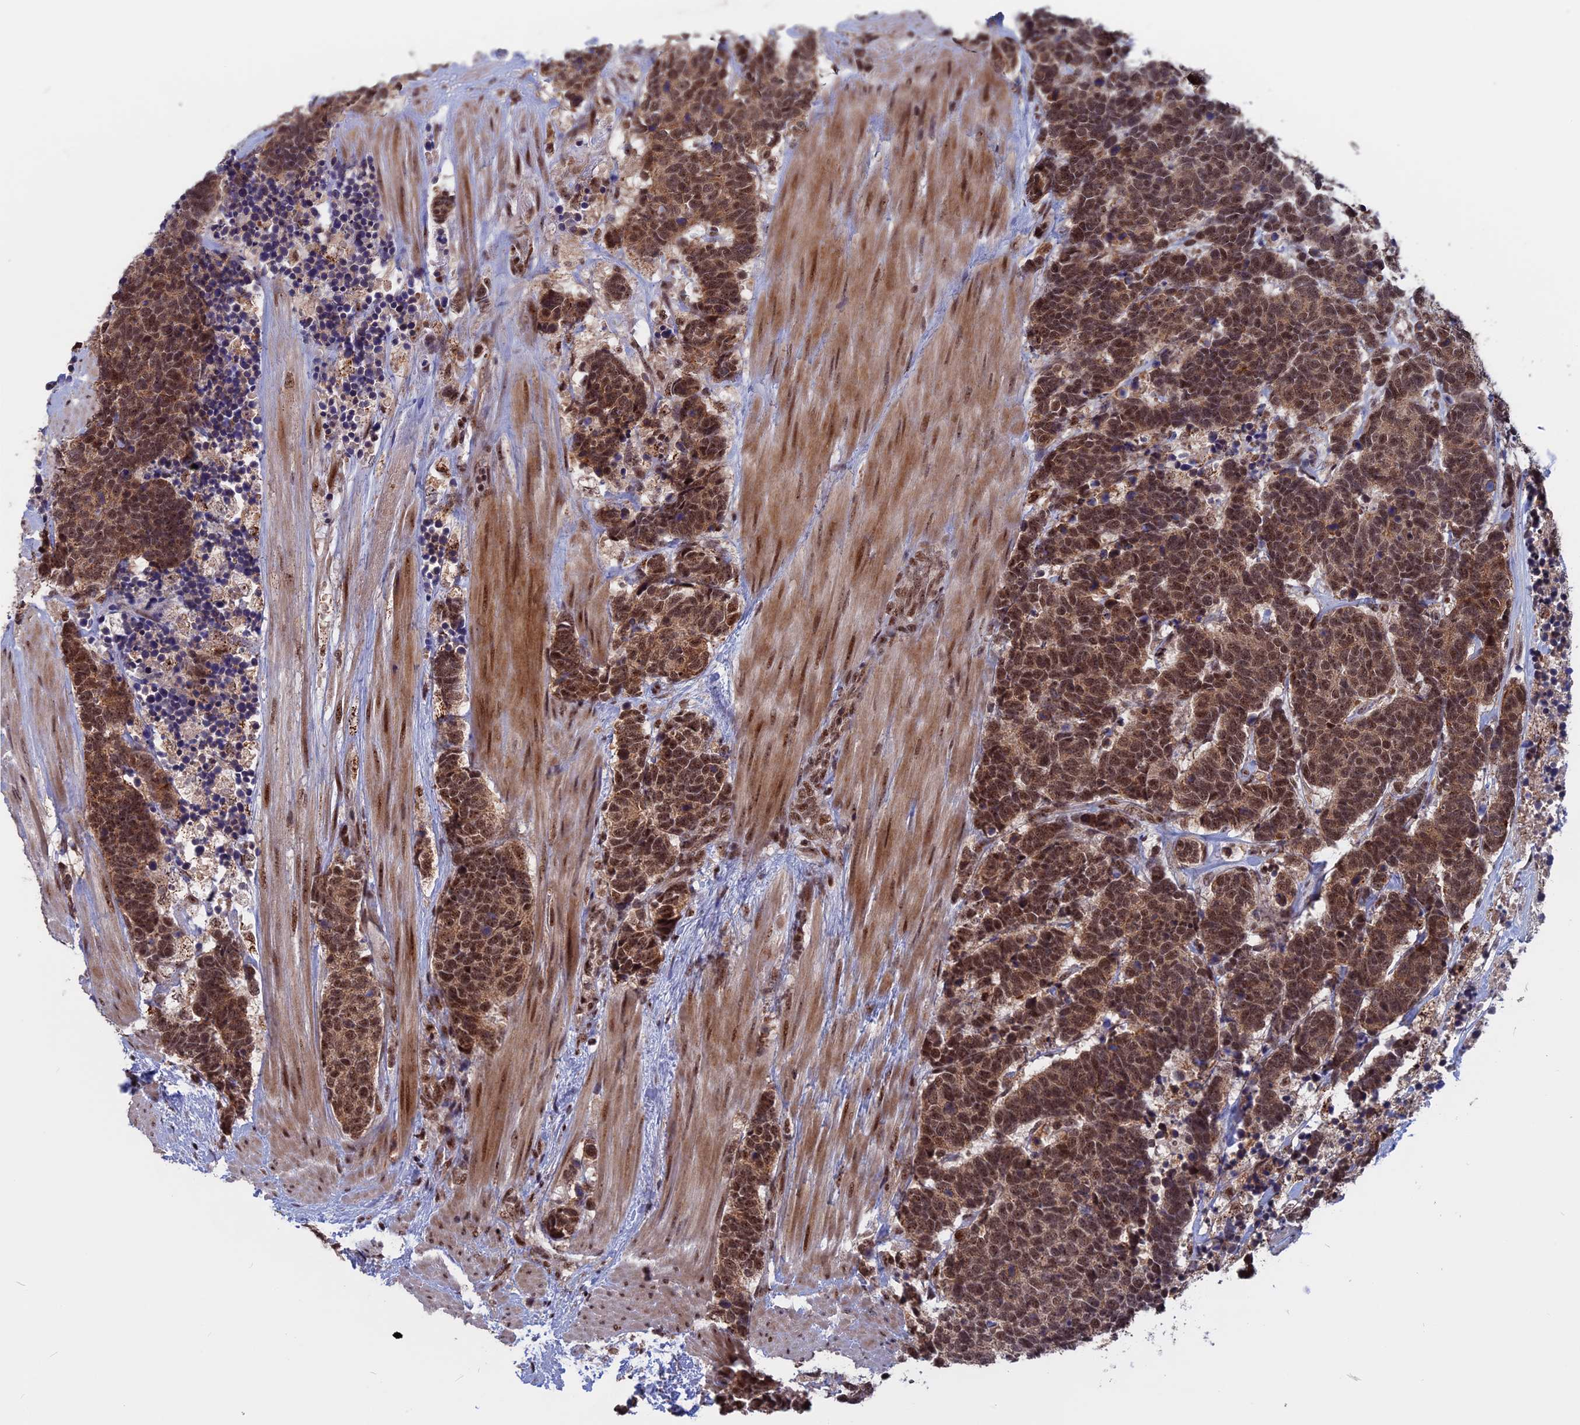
{"staining": {"intensity": "moderate", "quantity": ">75%", "location": "nuclear"}, "tissue": "carcinoid", "cell_type": "Tumor cells", "image_type": "cancer", "snomed": [{"axis": "morphology", "description": "Carcinoma, NOS"}, {"axis": "morphology", "description": "Carcinoid, malignant, NOS"}, {"axis": "topography", "description": "Urinary bladder"}], "caption": "DAB immunohistochemical staining of human carcinoma reveals moderate nuclear protein staining in approximately >75% of tumor cells. The protein is shown in brown color, while the nuclei are stained blue.", "gene": "CACTIN", "patient": {"sex": "male", "age": 57}}